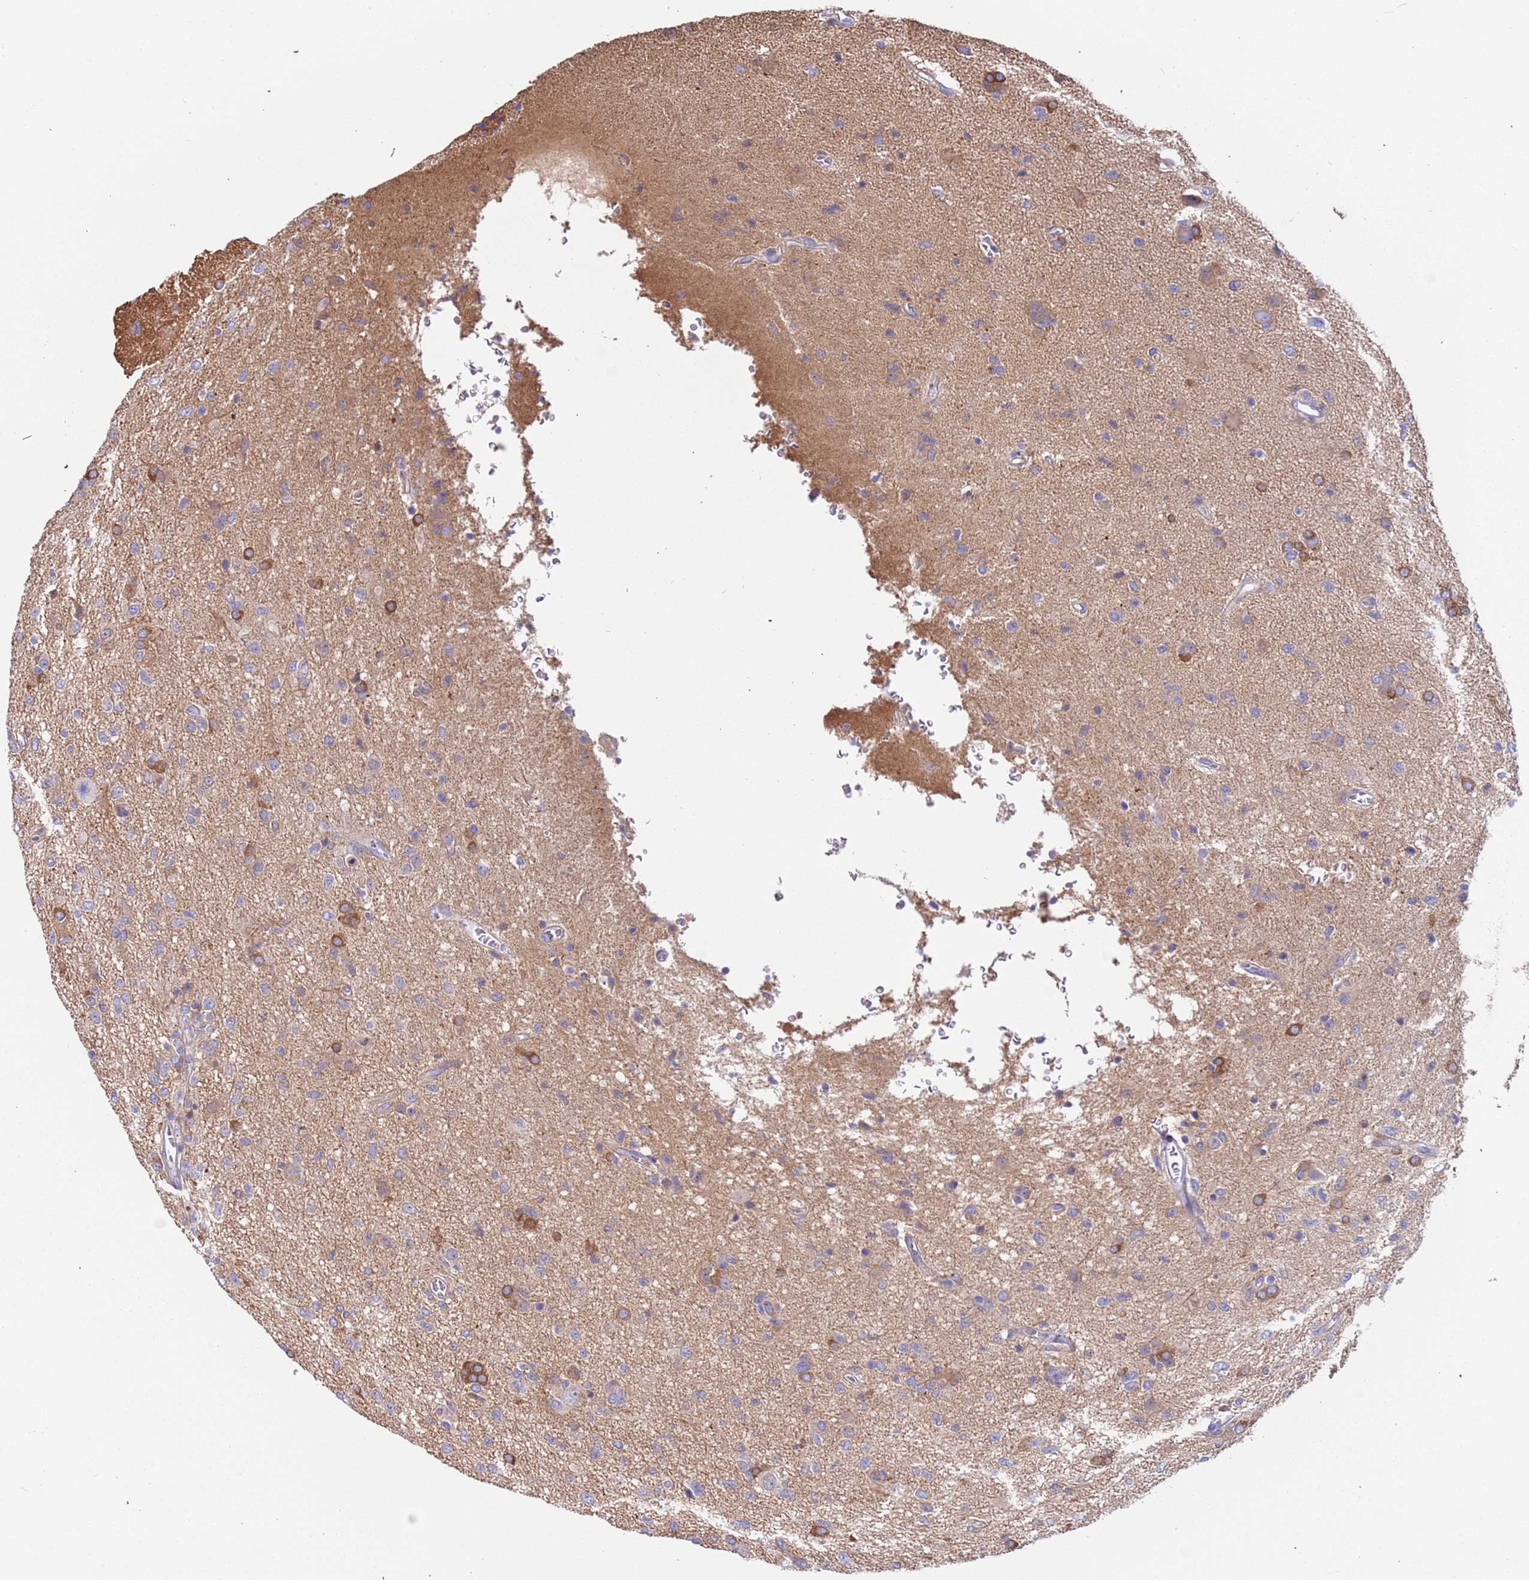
{"staining": {"intensity": "negative", "quantity": "none", "location": "none"}, "tissue": "glioma", "cell_type": "Tumor cells", "image_type": "cancer", "snomed": [{"axis": "morphology", "description": "Glioma, malignant, High grade"}, {"axis": "topography", "description": "Brain"}], "caption": "A micrograph of malignant glioma (high-grade) stained for a protein reveals no brown staining in tumor cells. The staining was performed using DAB to visualize the protein expression in brown, while the nuclei were stained in blue with hematoxylin (Magnification: 20x).", "gene": "LAMB4", "patient": {"sex": "female", "age": 57}}